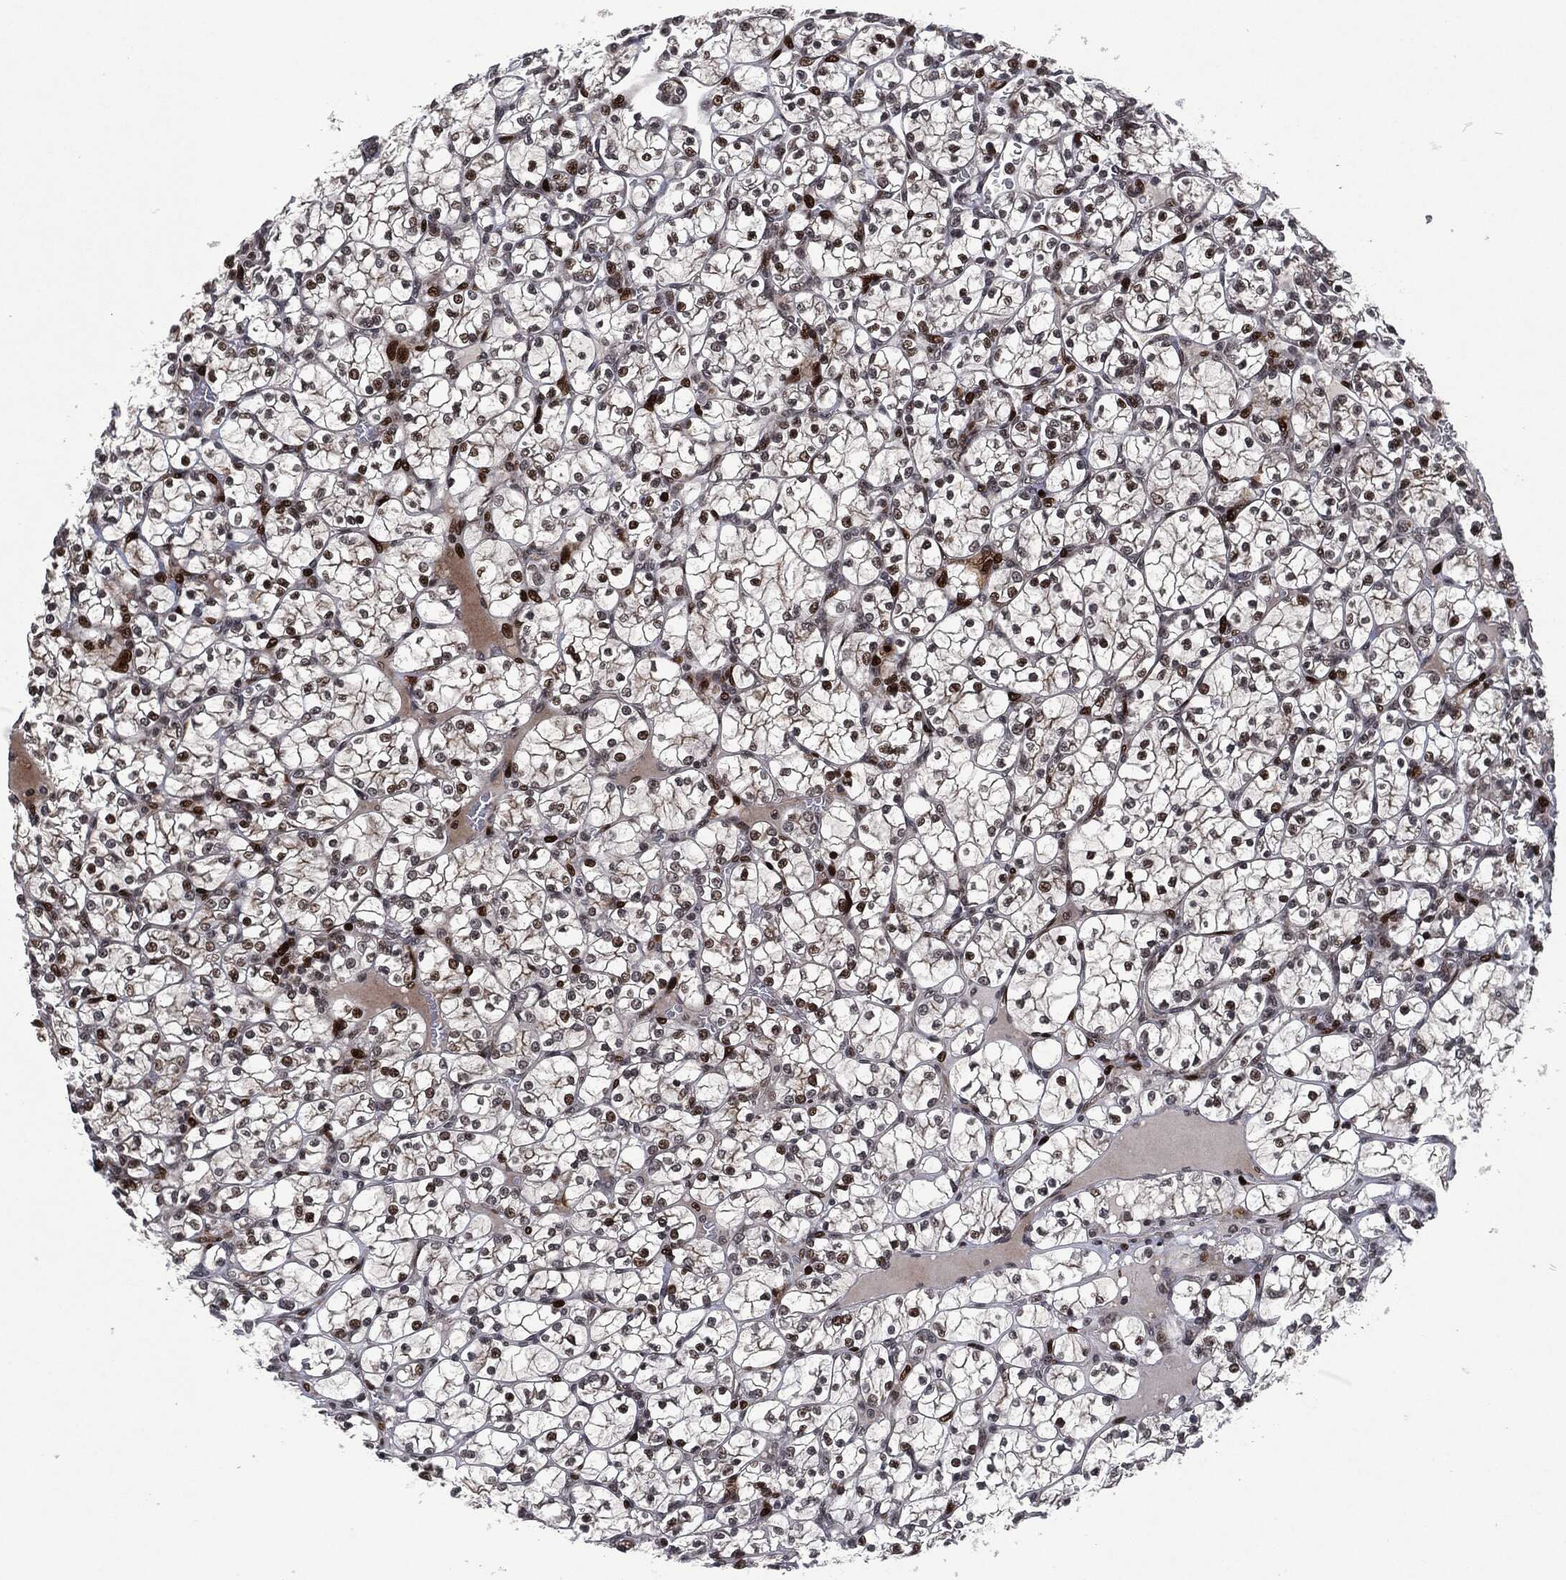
{"staining": {"intensity": "moderate", "quantity": "<25%", "location": "nuclear"}, "tissue": "renal cancer", "cell_type": "Tumor cells", "image_type": "cancer", "snomed": [{"axis": "morphology", "description": "Adenocarcinoma, NOS"}, {"axis": "topography", "description": "Kidney"}], "caption": "Protein staining of renal adenocarcinoma tissue reveals moderate nuclear staining in approximately <25% of tumor cells.", "gene": "EGFR", "patient": {"sex": "female", "age": 89}}